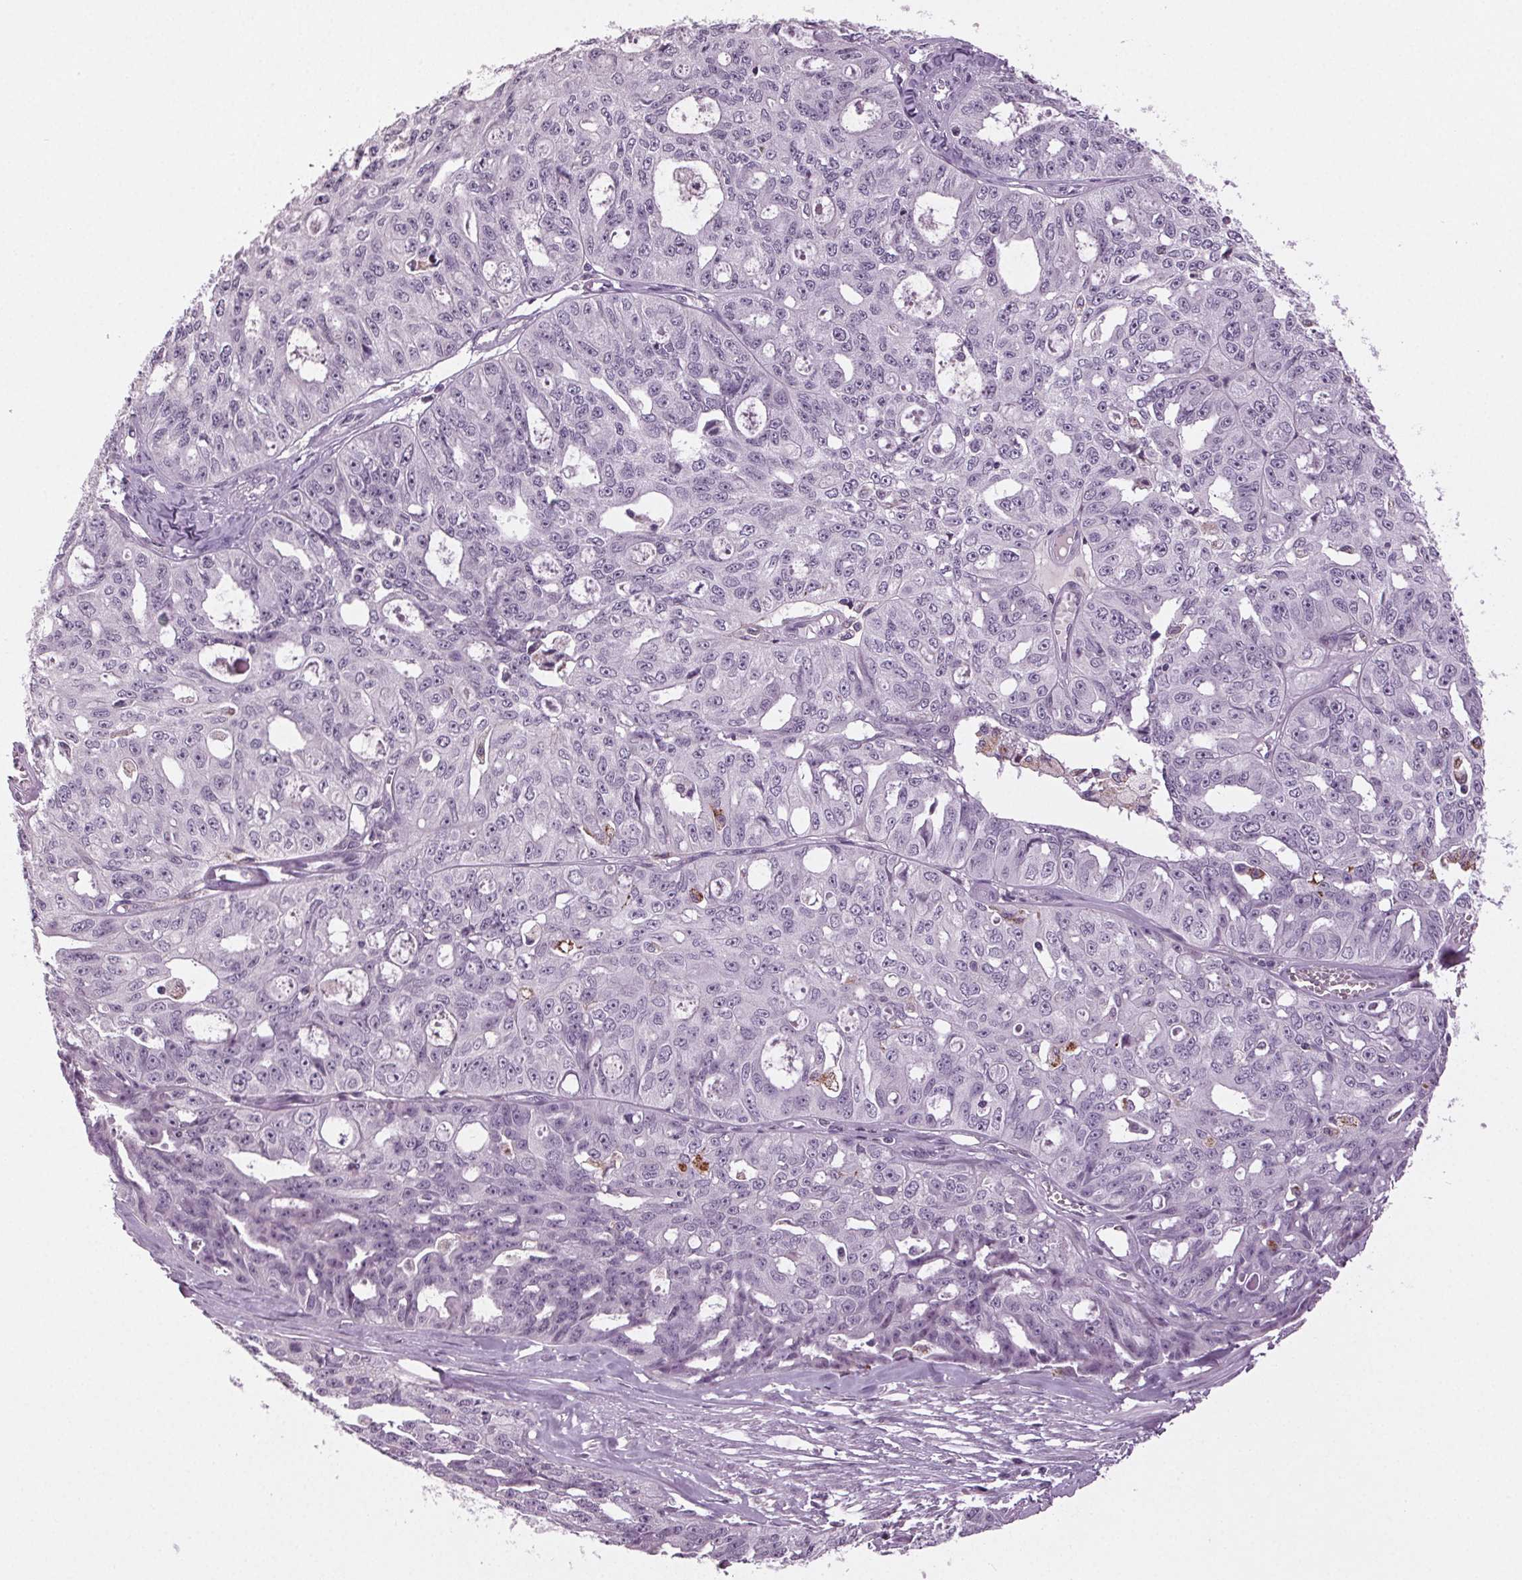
{"staining": {"intensity": "negative", "quantity": "none", "location": "none"}, "tissue": "ovarian cancer", "cell_type": "Tumor cells", "image_type": "cancer", "snomed": [{"axis": "morphology", "description": "Carcinoma, endometroid"}, {"axis": "topography", "description": "Ovary"}], "caption": "IHC micrograph of human ovarian cancer stained for a protein (brown), which reveals no expression in tumor cells.", "gene": "DNAH12", "patient": {"sex": "female", "age": 65}}